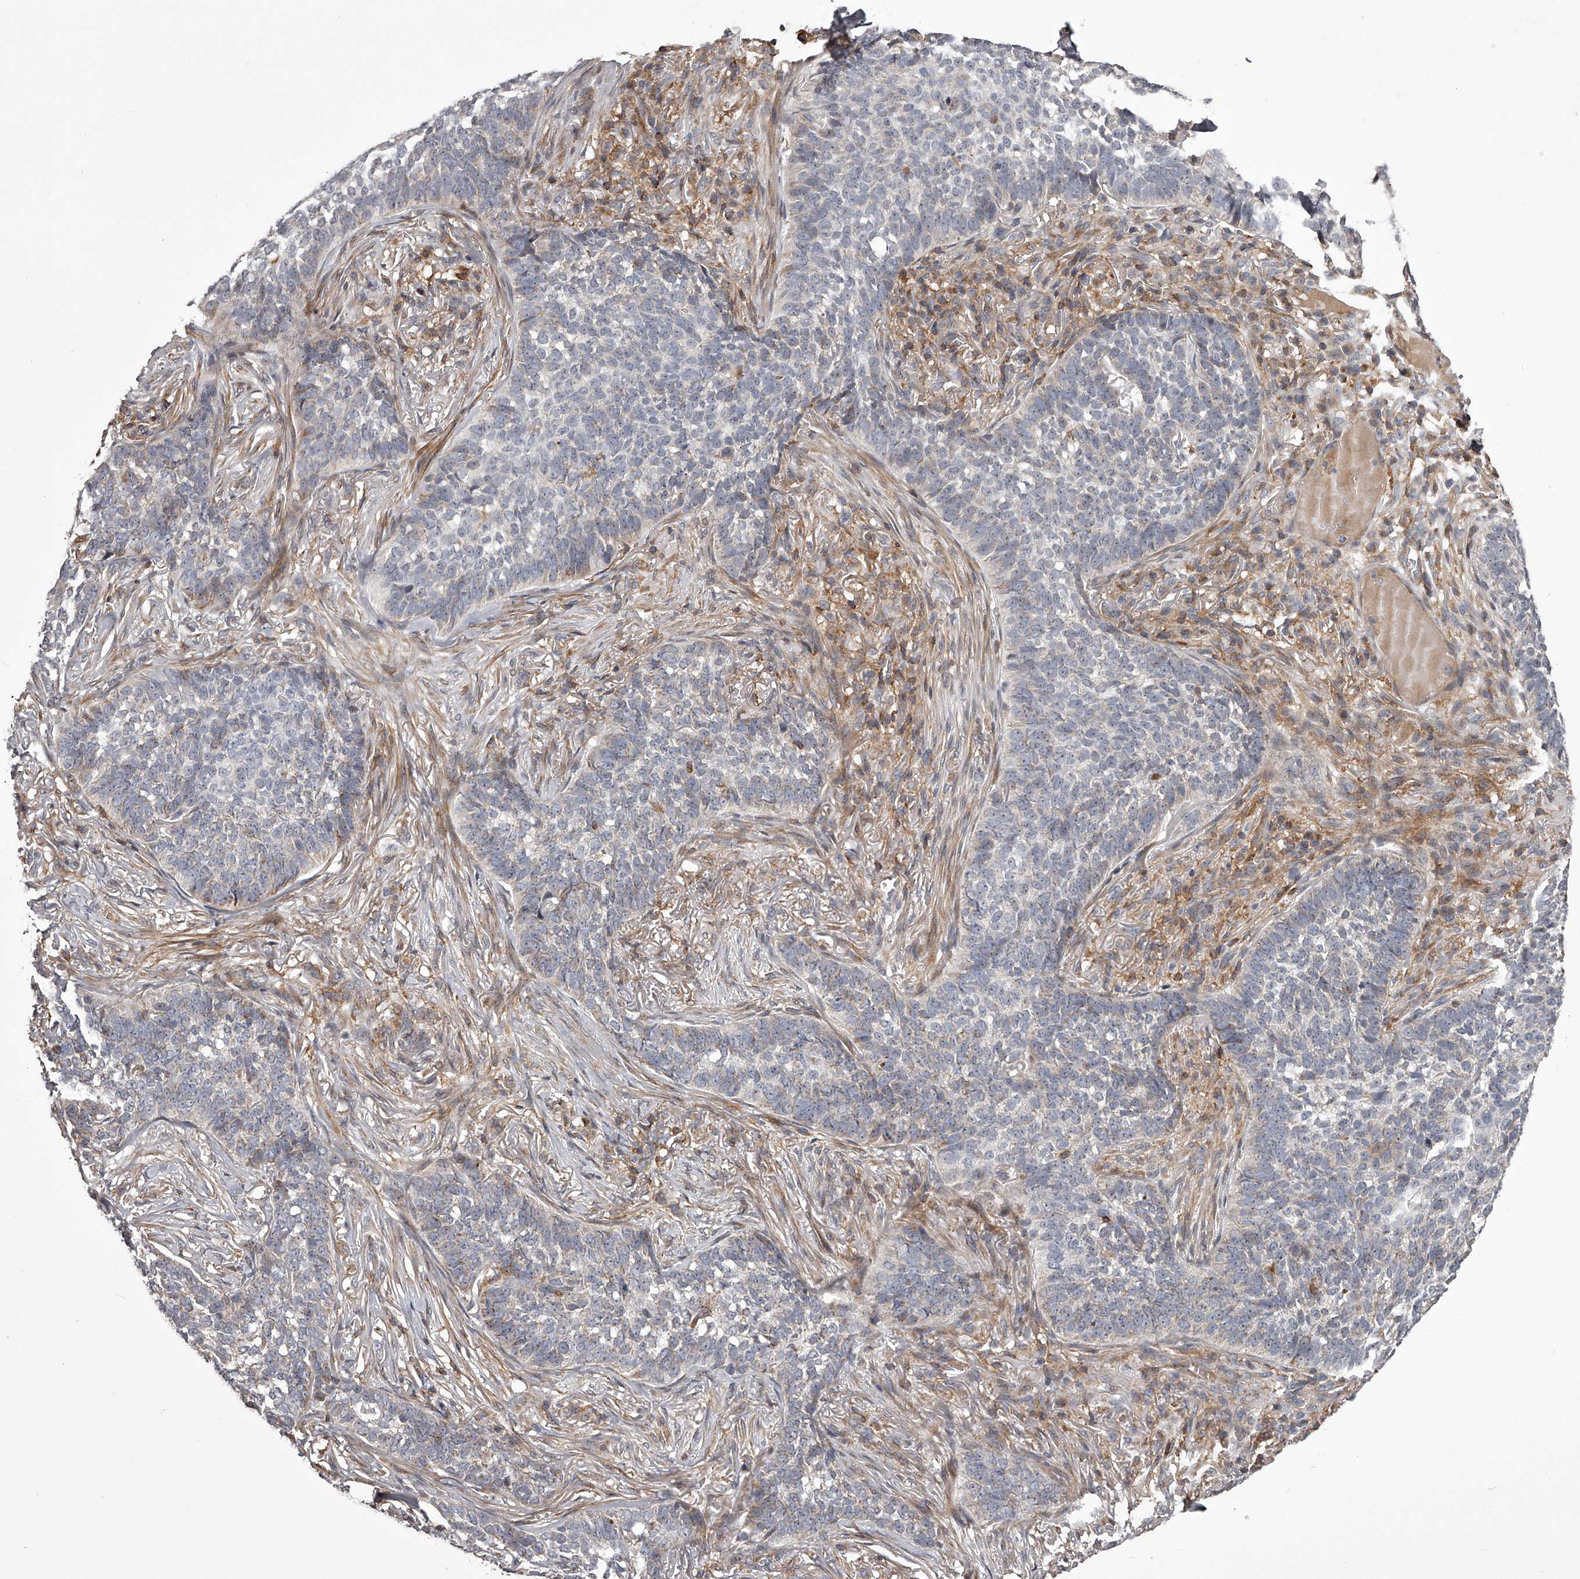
{"staining": {"intensity": "negative", "quantity": "none", "location": "none"}, "tissue": "skin cancer", "cell_type": "Tumor cells", "image_type": "cancer", "snomed": [{"axis": "morphology", "description": "Basal cell carcinoma"}, {"axis": "topography", "description": "Skin"}], "caption": "Immunohistochemistry (IHC) photomicrograph of skin basal cell carcinoma stained for a protein (brown), which exhibits no expression in tumor cells.", "gene": "RRP36", "patient": {"sex": "male", "age": 85}}